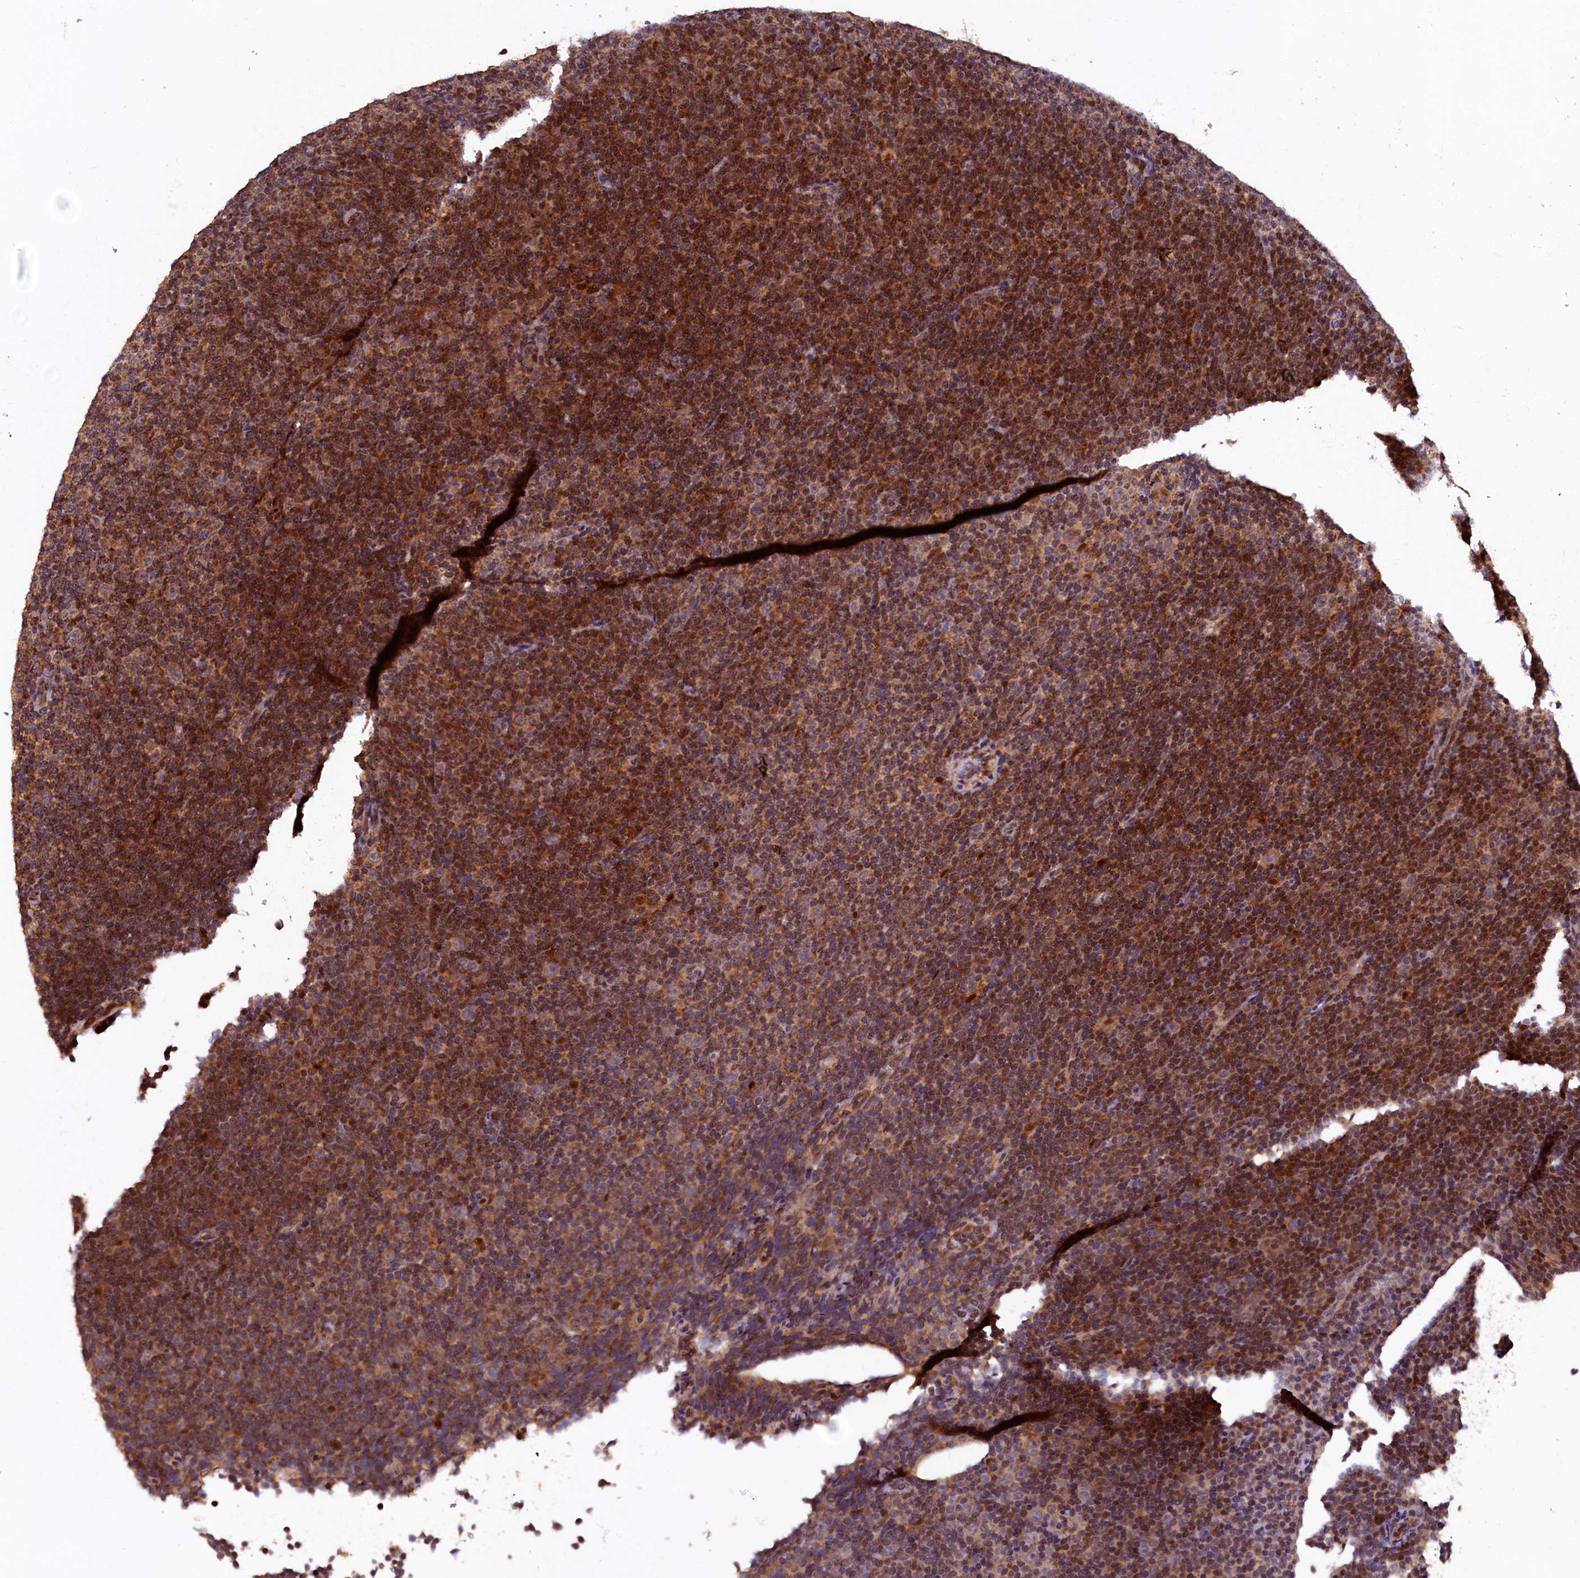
{"staining": {"intensity": "moderate", "quantity": "25%-75%", "location": "cytoplasmic/membranous"}, "tissue": "lymphoma", "cell_type": "Tumor cells", "image_type": "cancer", "snomed": [{"axis": "morphology", "description": "Malignant lymphoma, non-Hodgkin's type, Low grade"}, {"axis": "topography", "description": "Lymph node"}], "caption": "Lymphoma tissue shows moderate cytoplasmic/membranous staining in about 25%-75% of tumor cells, visualized by immunohistochemistry. The staining was performed using DAB, with brown indicating positive protein expression. Nuclei are stained blue with hematoxylin.", "gene": "NCKAP5L", "patient": {"sex": "female", "age": 67}}